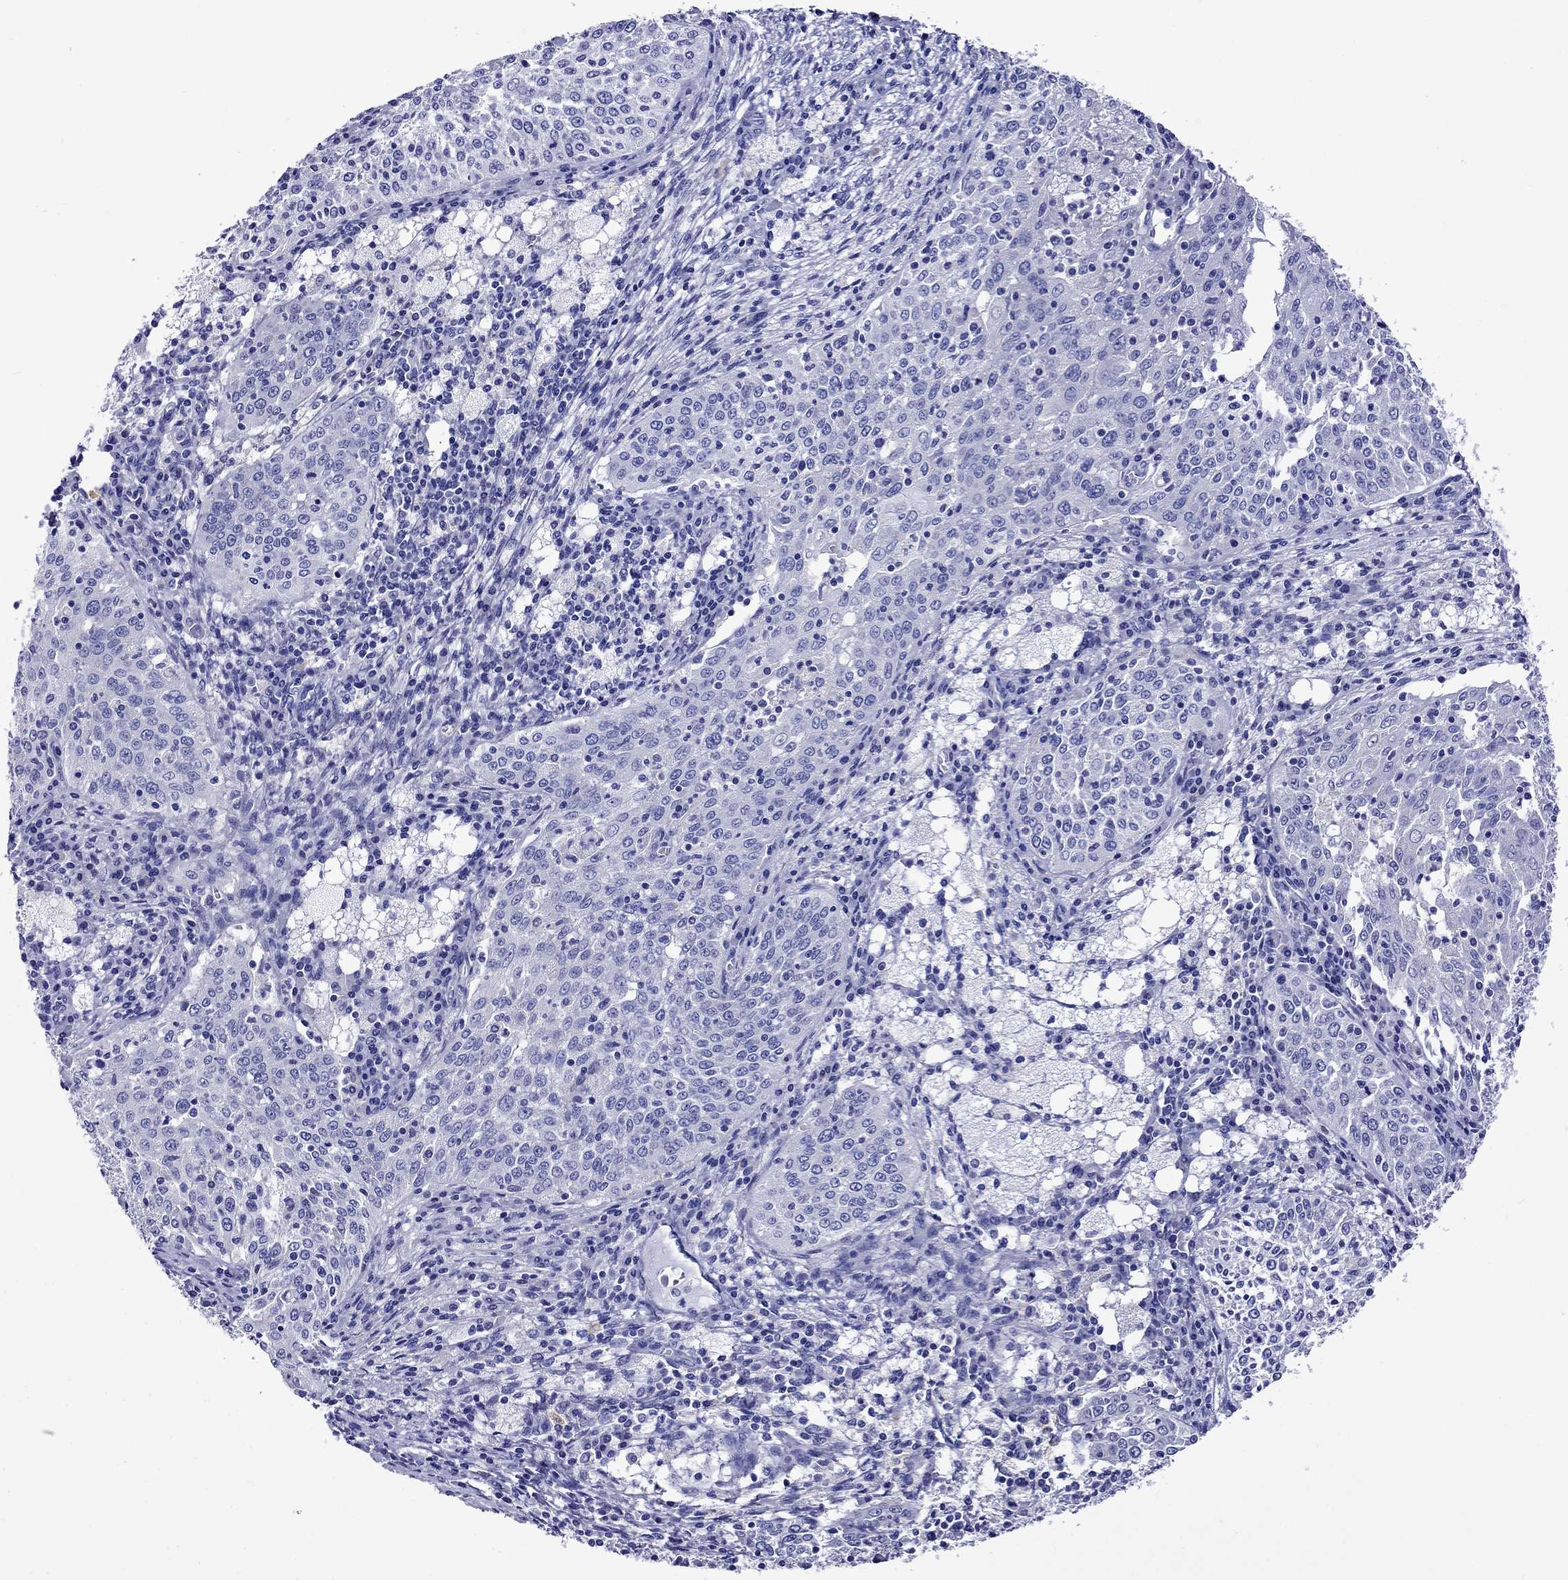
{"staining": {"intensity": "negative", "quantity": "none", "location": "none"}, "tissue": "cervical cancer", "cell_type": "Tumor cells", "image_type": "cancer", "snomed": [{"axis": "morphology", "description": "Squamous cell carcinoma, NOS"}, {"axis": "topography", "description": "Cervix"}], "caption": "Immunohistochemical staining of squamous cell carcinoma (cervical) demonstrates no significant positivity in tumor cells.", "gene": "SCG2", "patient": {"sex": "female", "age": 41}}